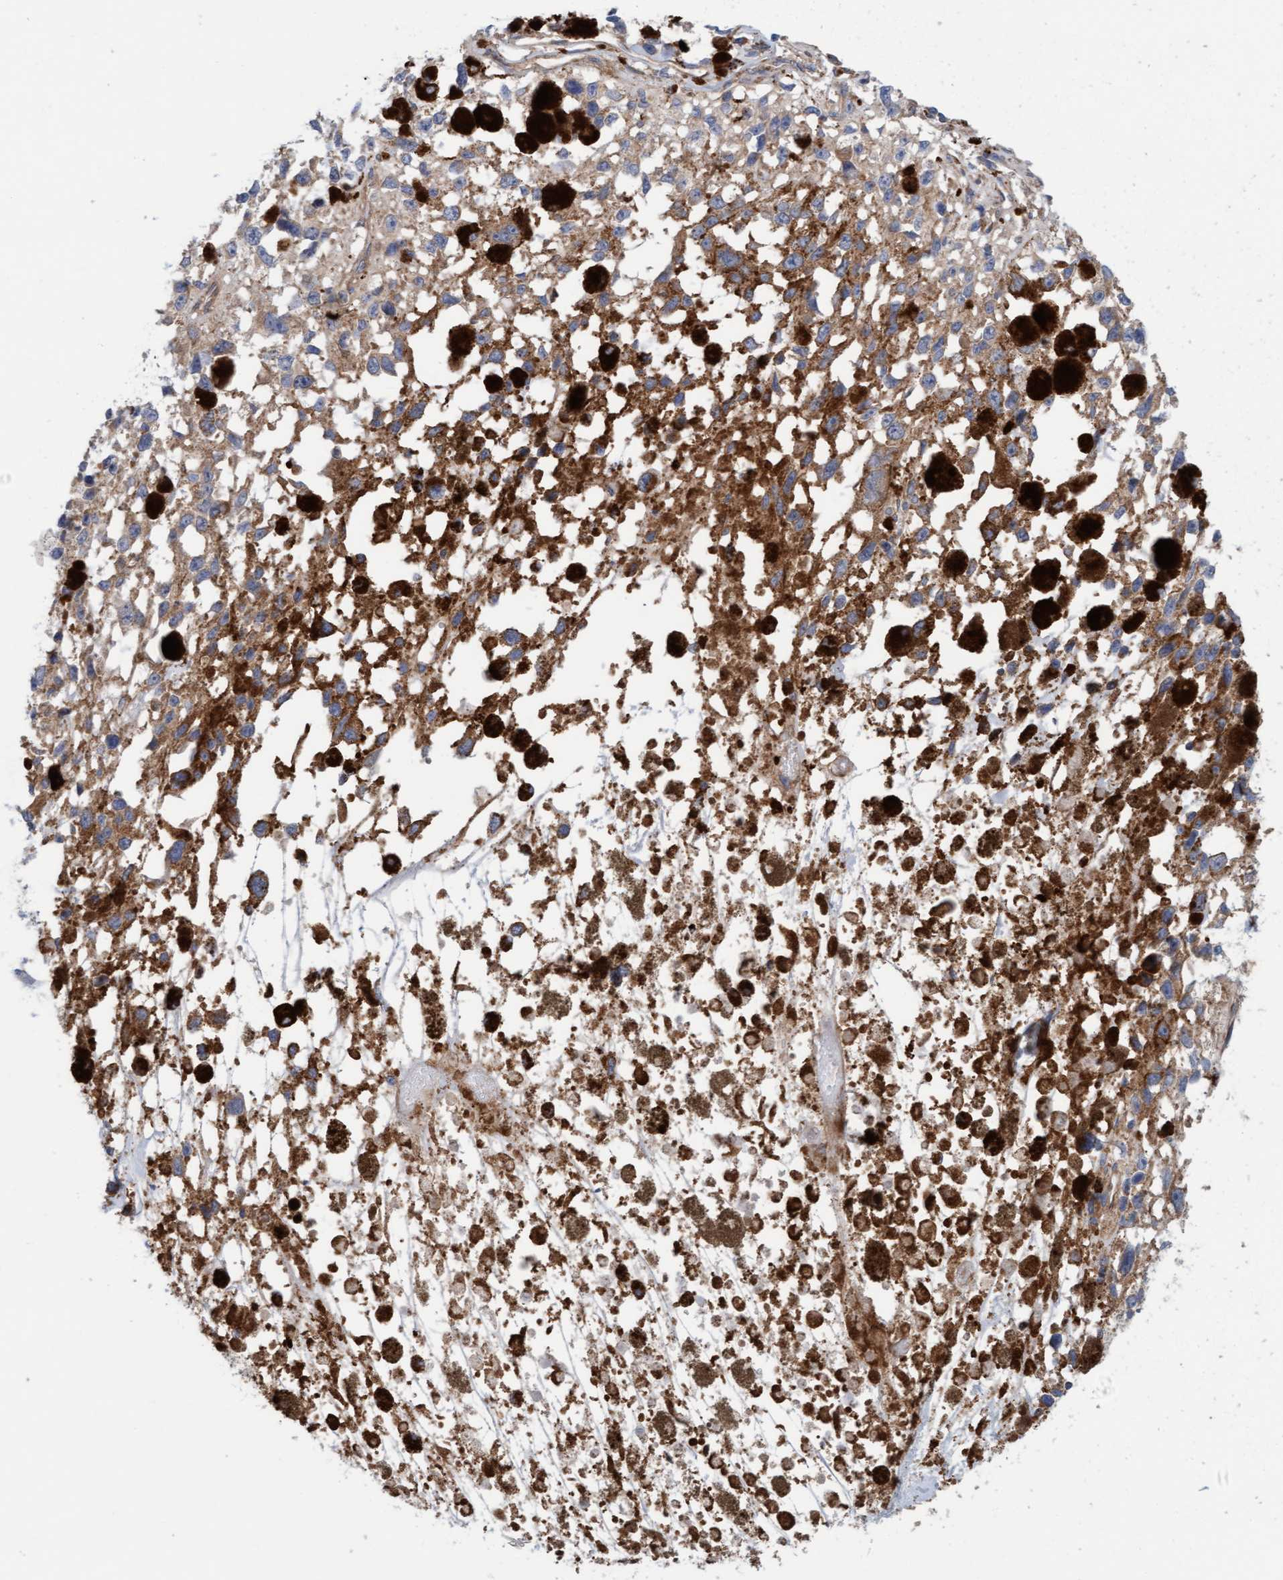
{"staining": {"intensity": "weak", "quantity": "25%-75%", "location": "cytoplasmic/membranous"}, "tissue": "melanoma", "cell_type": "Tumor cells", "image_type": "cancer", "snomed": [{"axis": "morphology", "description": "Malignant melanoma, Metastatic site"}, {"axis": "topography", "description": "Lymph node"}], "caption": "A brown stain shows weak cytoplasmic/membranous positivity of a protein in melanoma tumor cells.", "gene": "CDK5RAP3", "patient": {"sex": "male", "age": 59}}